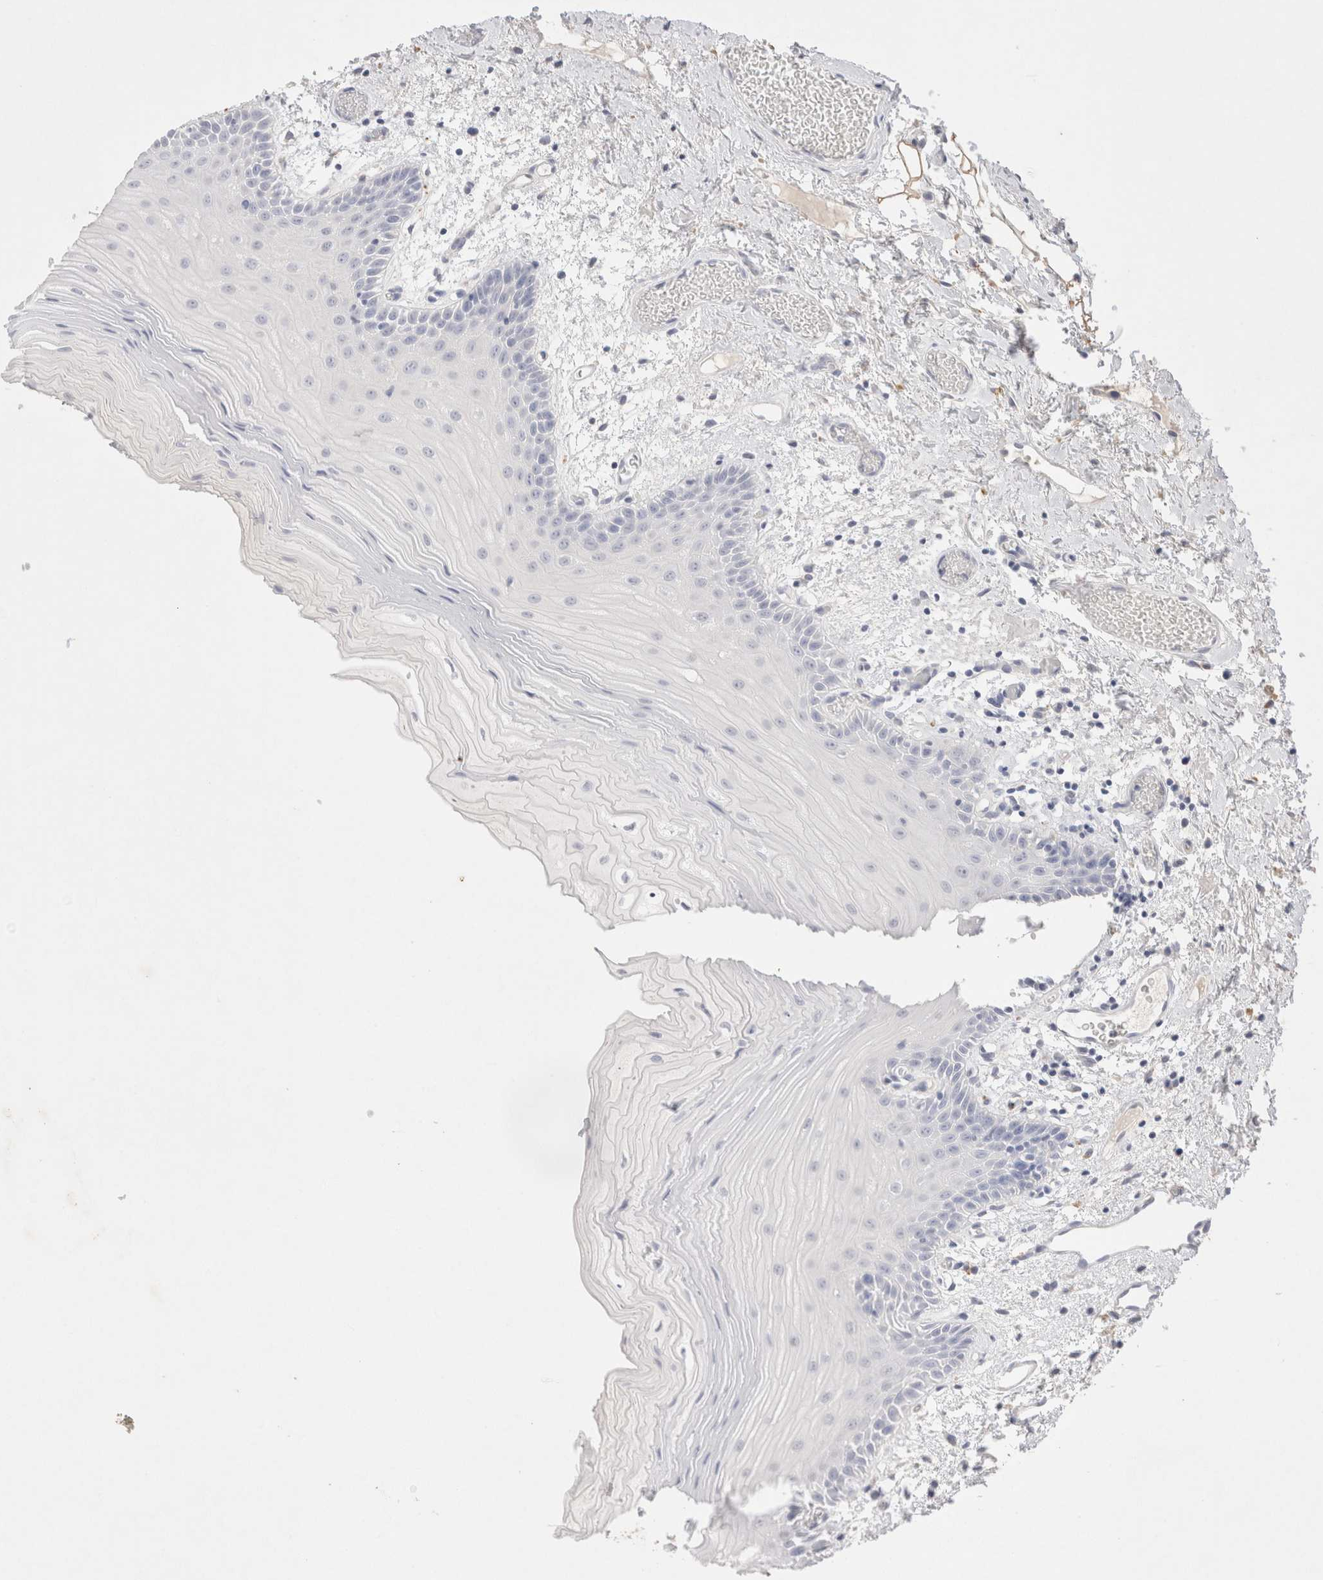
{"staining": {"intensity": "negative", "quantity": "none", "location": "none"}, "tissue": "oral mucosa", "cell_type": "Squamous epithelial cells", "image_type": "normal", "snomed": [{"axis": "morphology", "description": "Normal tissue, NOS"}, {"axis": "topography", "description": "Oral tissue"}], "caption": "This is an immunohistochemistry histopathology image of normal human oral mucosa. There is no expression in squamous epithelial cells.", "gene": "EPCAM", "patient": {"sex": "male", "age": 52}}